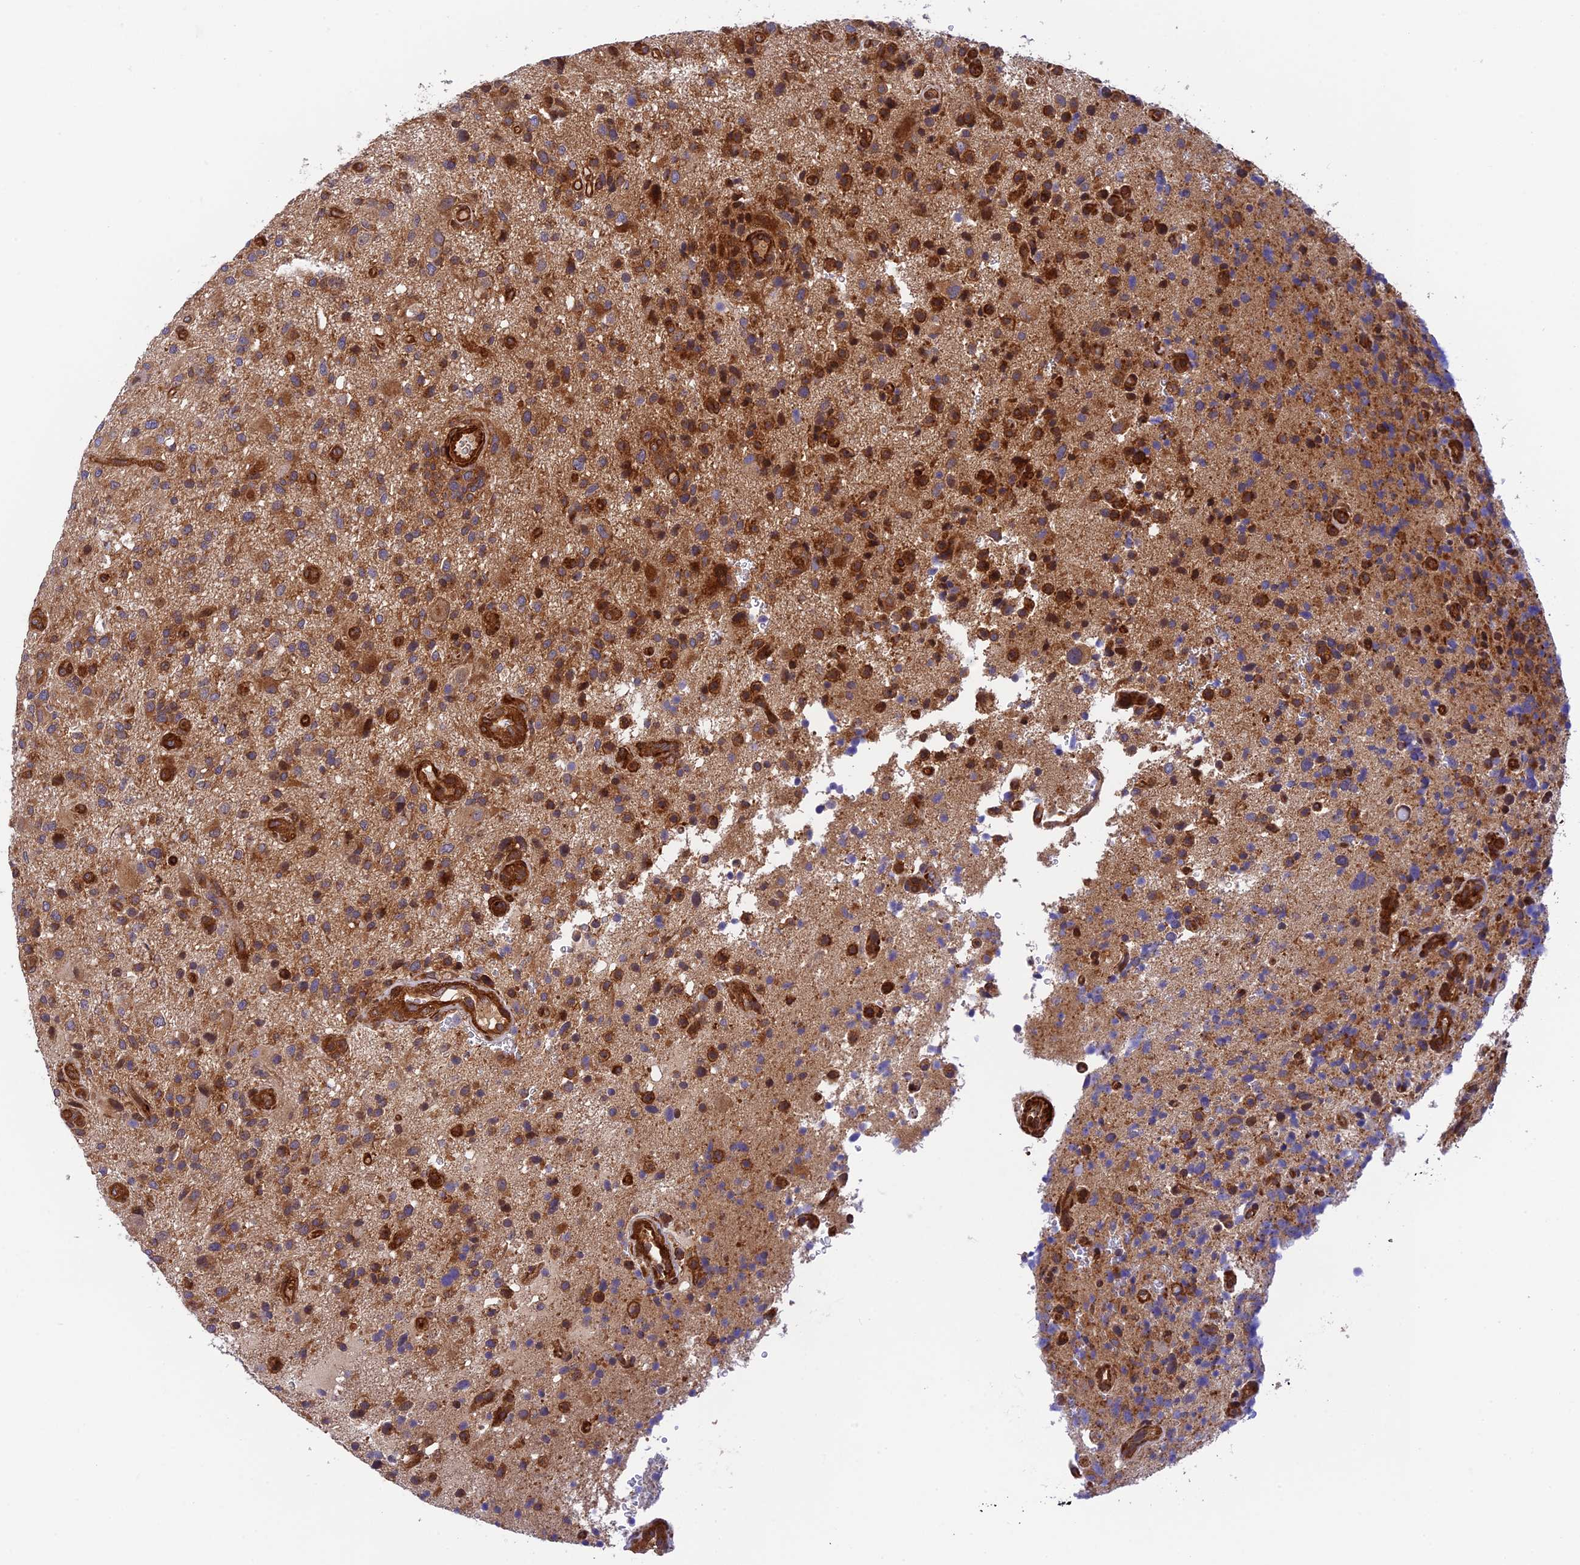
{"staining": {"intensity": "strong", "quantity": "25%-75%", "location": "cytoplasmic/membranous"}, "tissue": "glioma", "cell_type": "Tumor cells", "image_type": "cancer", "snomed": [{"axis": "morphology", "description": "Glioma, malignant, High grade"}, {"axis": "topography", "description": "Brain"}], "caption": "Glioma stained with DAB (3,3'-diaminobenzidine) IHC displays high levels of strong cytoplasmic/membranous staining in about 25%-75% of tumor cells.", "gene": "EVI5L", "patient": {"sex": "male", "age": 47}}